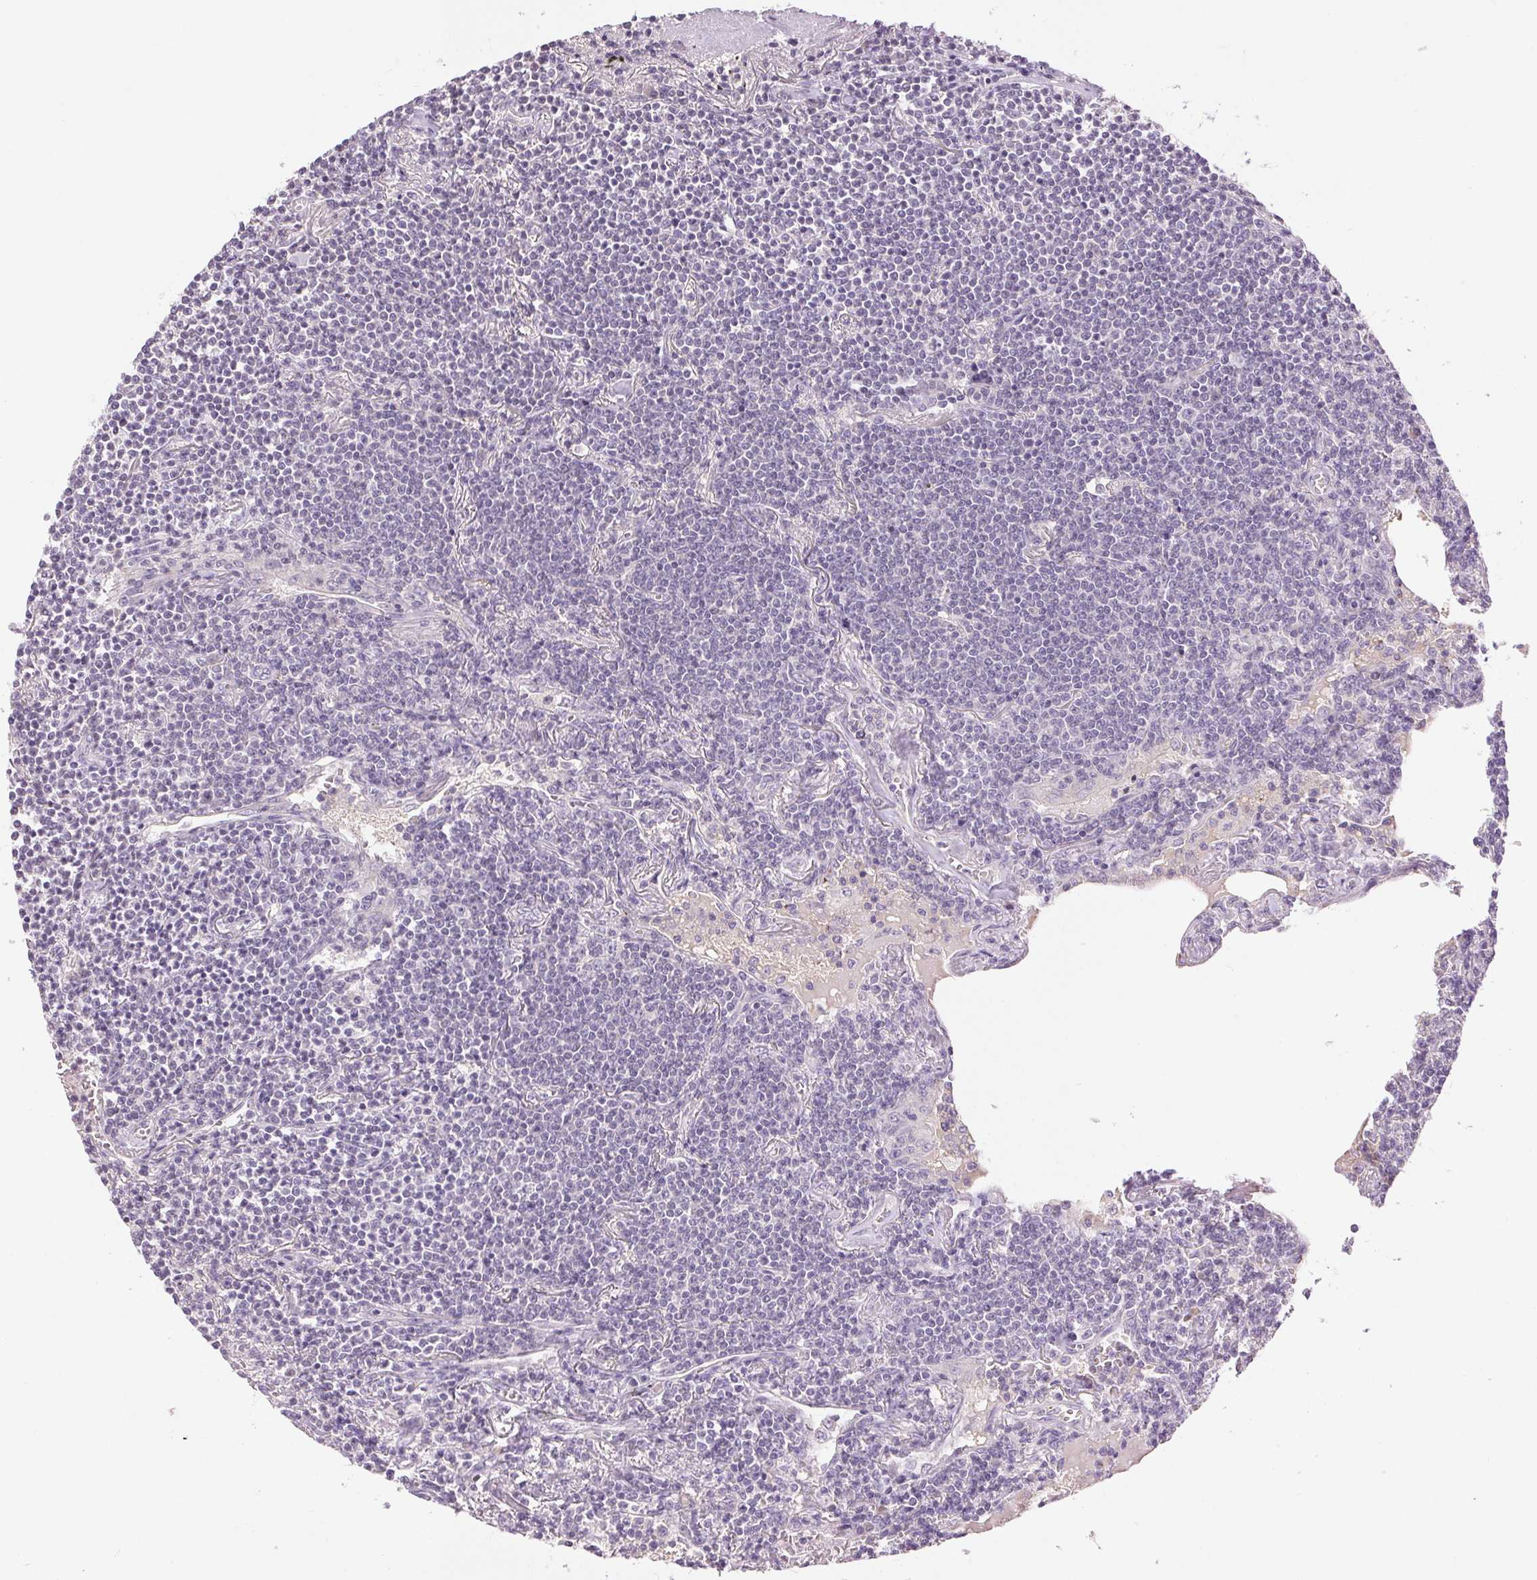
{"staining": {"intensity": "negative", "quantity": "none", "location": "none"}, "tissue": "lymphoma", "cell_type": "Tumor cells", "image_type": "cancer", "snomed": [{"axis": "morphology", "description": "Malignant lymphoma, non-Hodgkin's type, Low grade"}, {"axis": "topography", "description": "Lung"}], "caption": "High power microscopy image of an immunohistochemistry (IHC) micrograph of low-grade malignant lymphoma, non-Hodgkin's type, revealing no significant staining in tumor cells.", "gene": "FXYD4", "patient": {"sex": "female", "age": 71}}